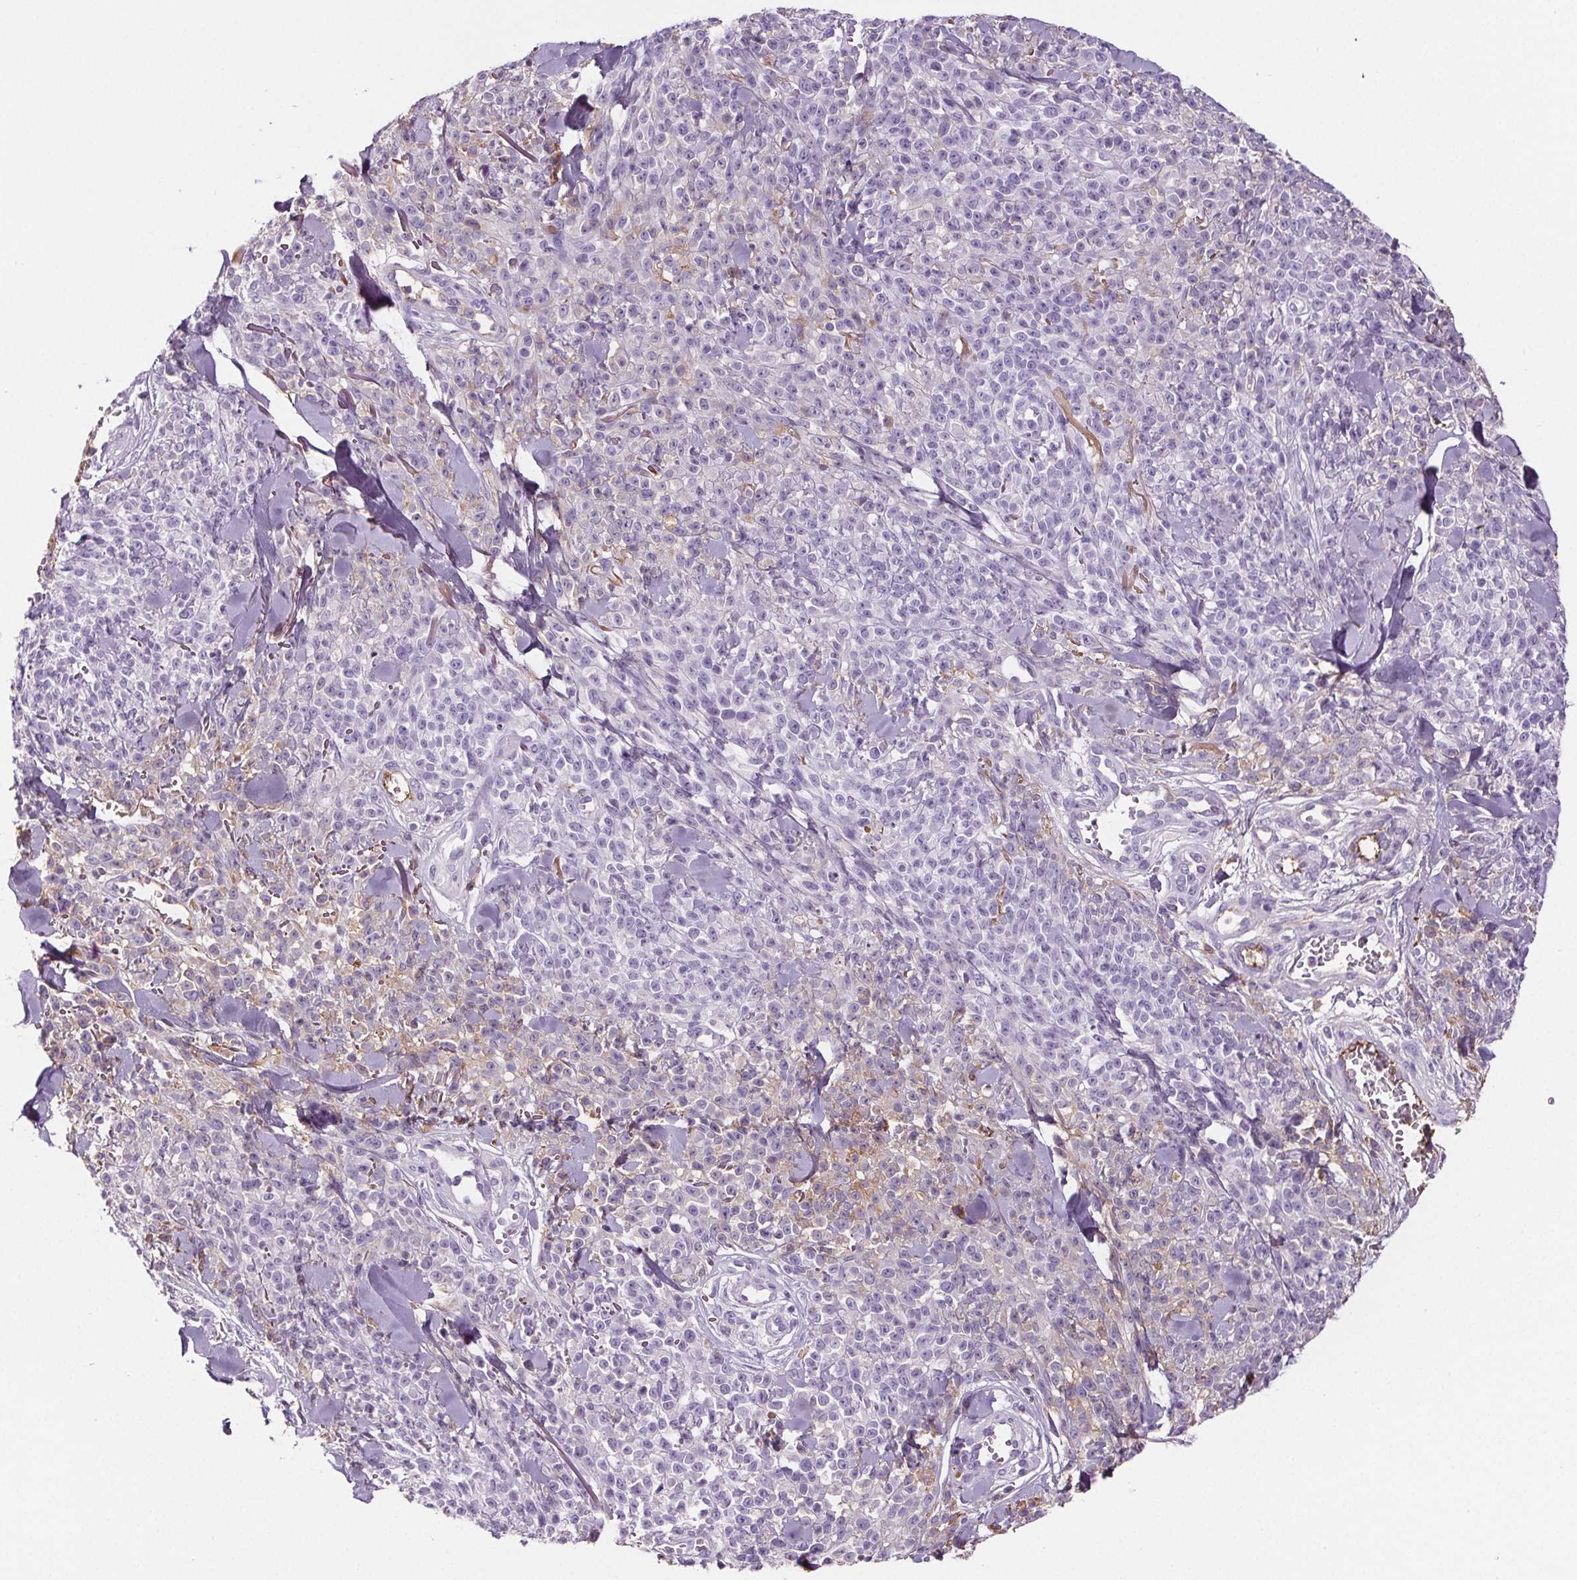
{"staining": {"intensity": "negative", "quantity": "none", "location": "none"}, "tissue": "melanoma", "cell_type": "Tumor cells", "image_type": "cancer", "snomed": [{"axis": "morphology", "description": "Malignant melanoma, NOS"}, {"axis": "topography", "description": "Skin"}, {"axis": "topography", "description": "Skin of trunk"}], "caption": "Tumor cells show no significant protein positivity in malignant melanoma. Nuclei are stained in blue.", "gene": "CD5L", "patient": {"sex": "male", "age": 74}}